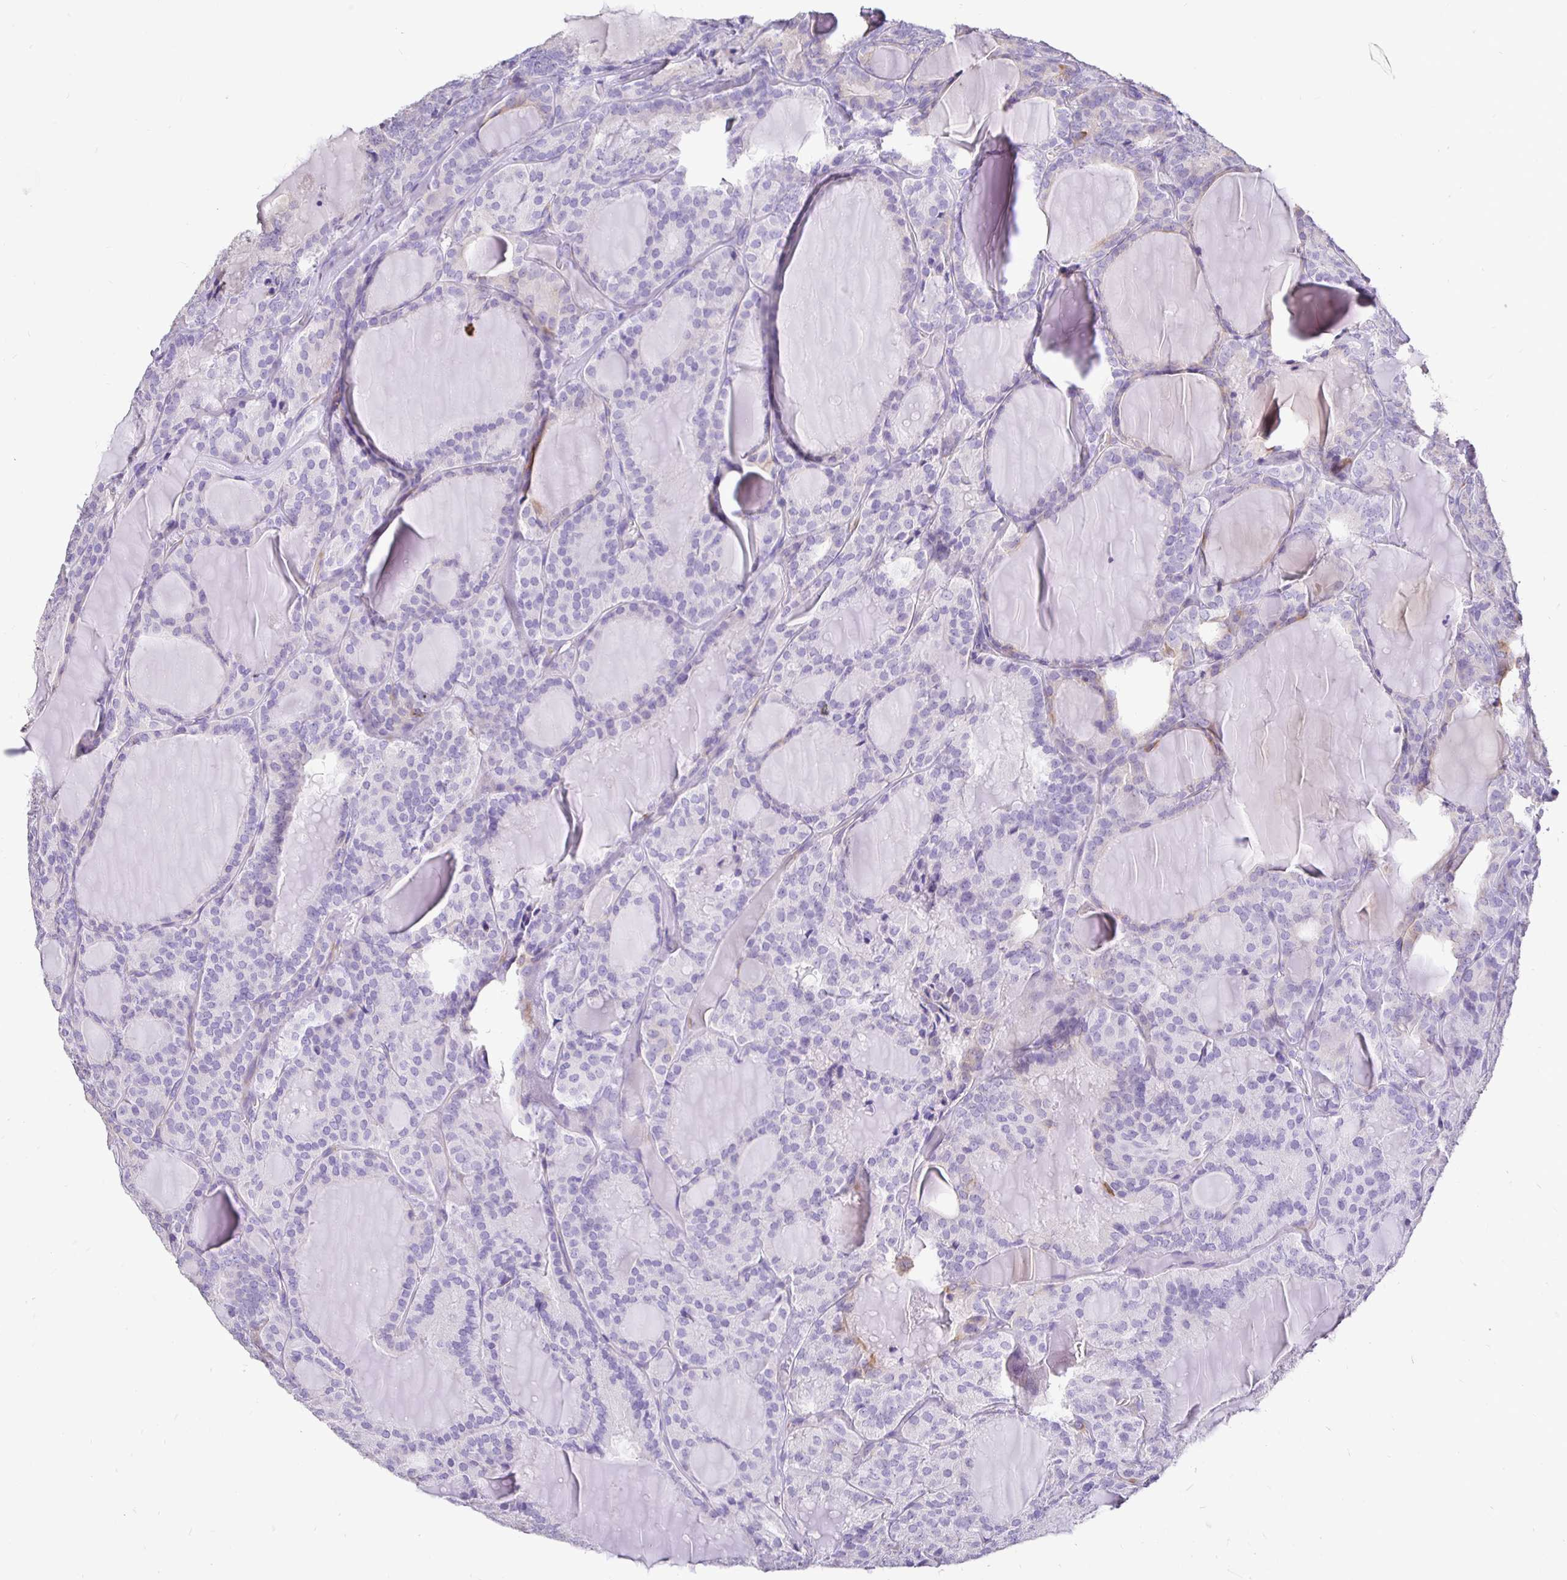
{"staining": {"intensity": "negative", "quantity": "none", "location": "none"}, "tissue": "thyroid cancer", "cell_type": "Tumor cells", "image_type": "cancer", "snomed": [{"axis": "morphology", "description": "Follicular adenoma carcinoma, NOS"}, {"axis": "topography", "description": "Thyroid gland"}], "caption": "Immunohistochemistry (IHC) histopathology image of neoplastic tissue: thyroid cancer (follicular adenoma carcinoma) stained with DAB (3,3'-diaminobenzidine) displays no significant protein positivity in tumor cells.", "gene": "TAF1D", "patient": {"sex": "male", "age": 74}}